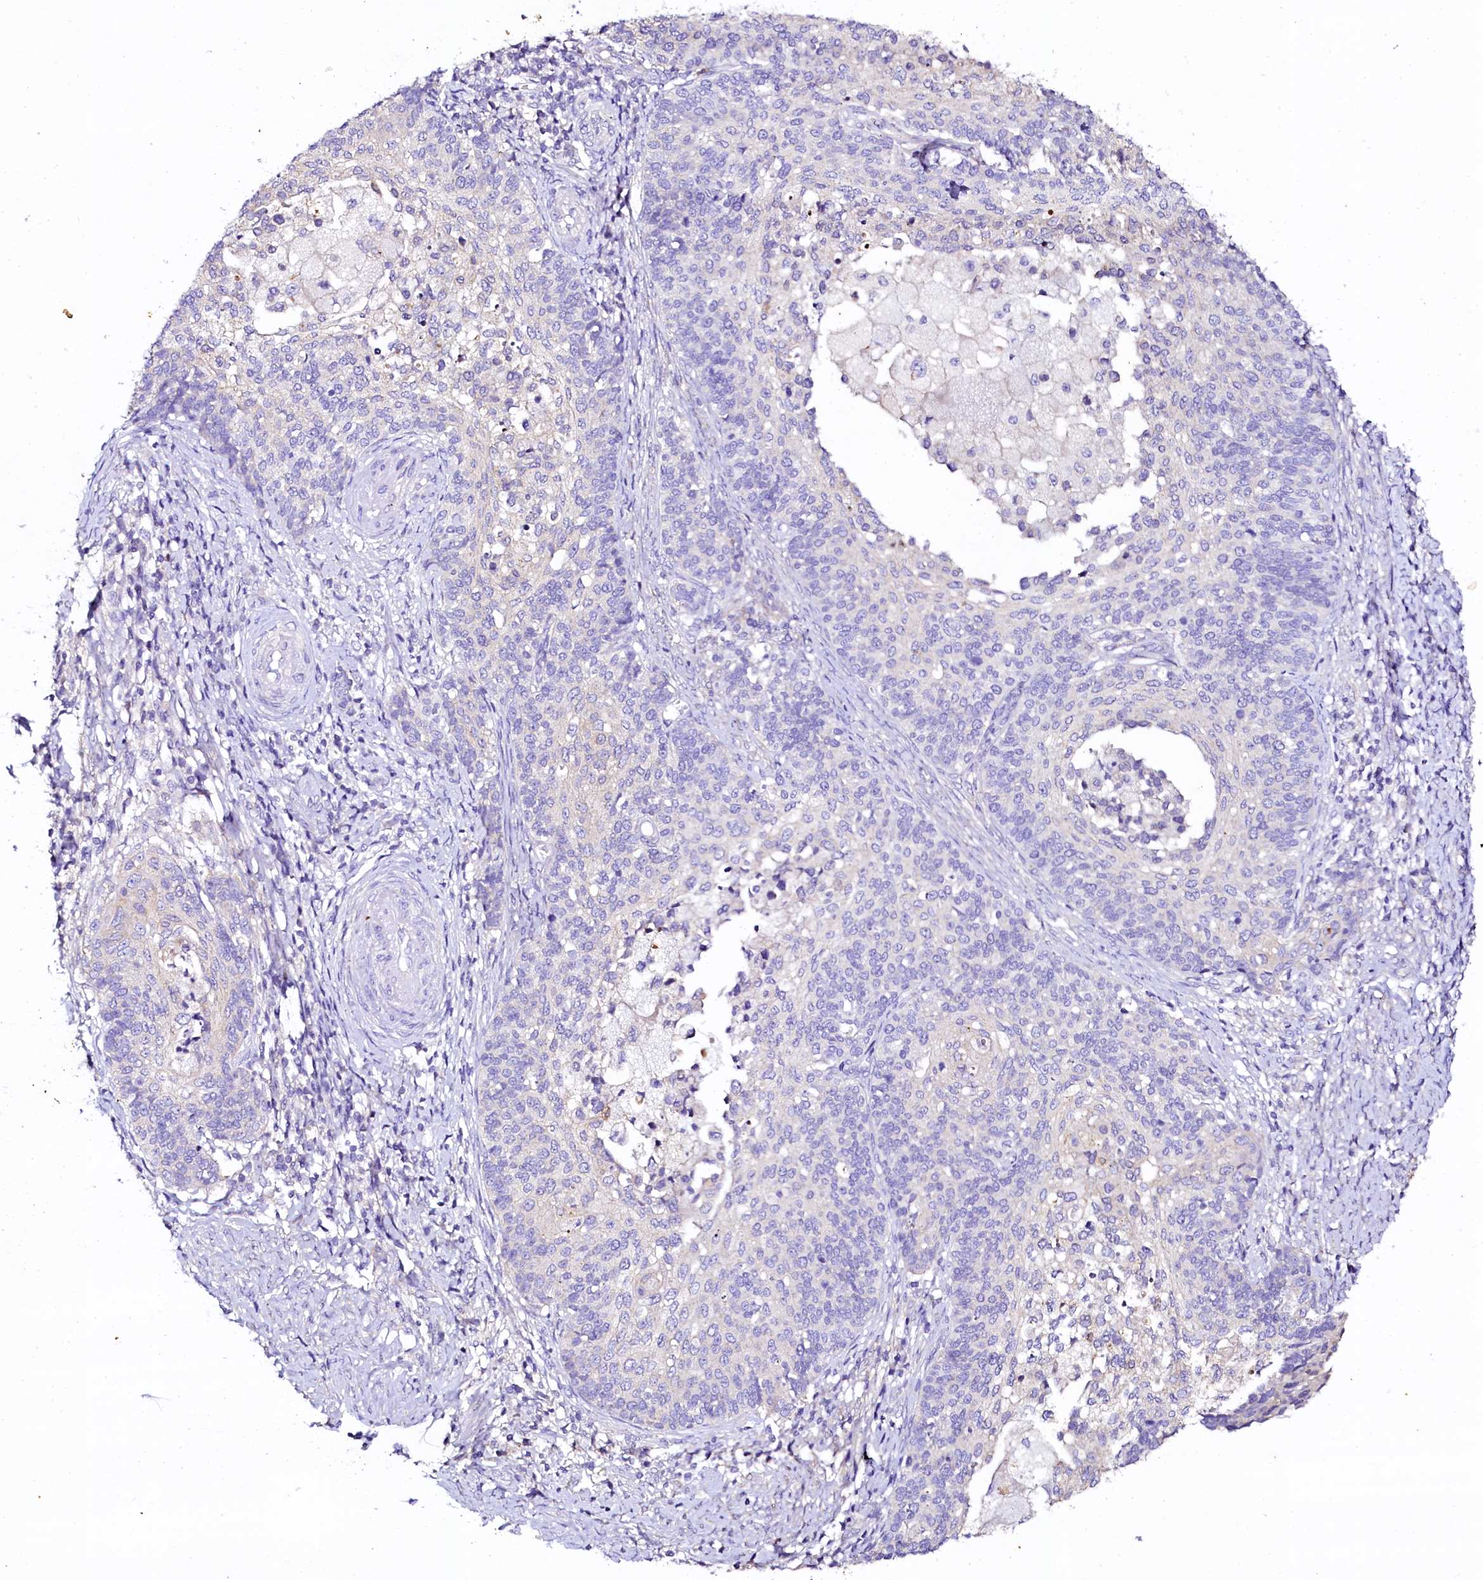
{"staining": {"intensity": "negative", "quantity": "none", "location": "none"}, "tissue": "cervical cancer", "cell_type": "Tumor cells", "image_type": "cancer", "snomed": [{"axis": "morphology", "description": "Squamous cell carcinoma, NOS"}, {"axis": "topography", "description": "Cervix"}], "caption": "Tumor cells are negative for brown protein staining in cervical squamous cell carcinoma.", "gene": "NAA16", "patient": {"sex": "female", "age": 39}}